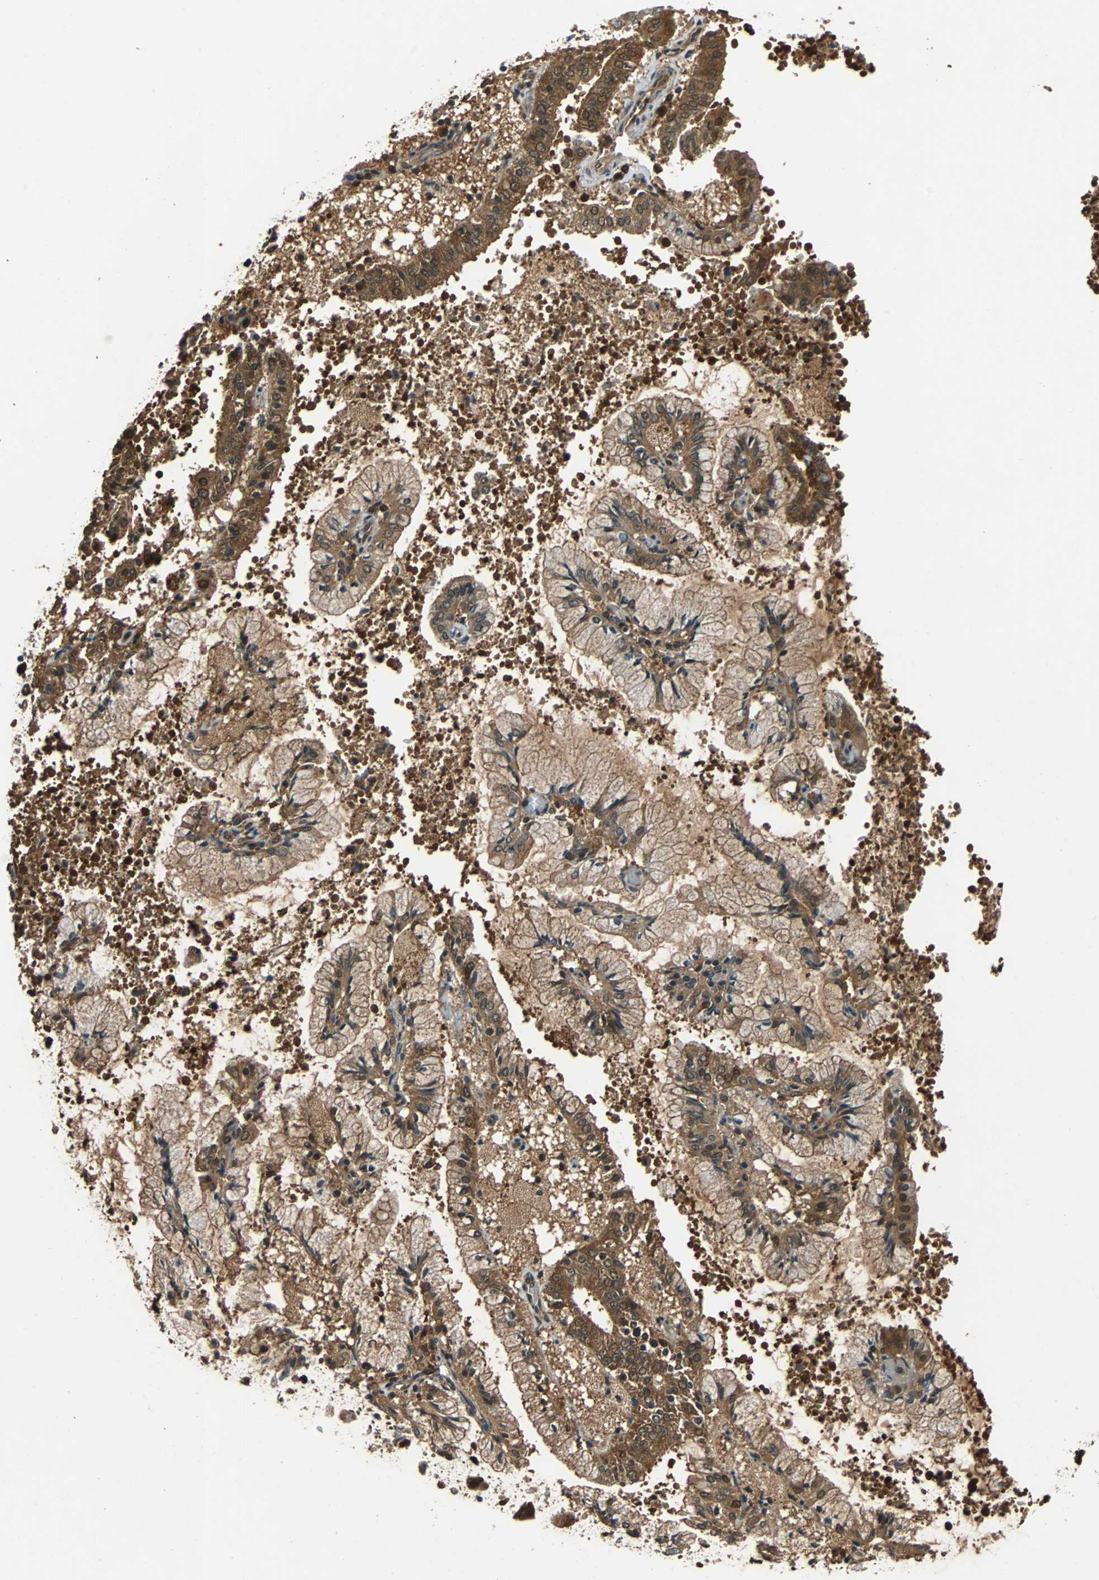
{"staining": {"intensity": "moderate", "quantity": ">75%", "location": "cytoplasmic/membranous,nuclear"}, "tissue": "endometrial cancer", "cell_type": "Tumor cells", "image_type": "cancer", "snomed": [{"axis": "morphology", "description": "Adenocarcinoma, NOS"}, {"axis": "topography", "description": "Endometrium"}], "caption": "Protein staining displays moderate cytoplasmic/membranous and nuclear positivity in approximately >75% of tumor cells in endometrial adenocarcinoma.", "gene": "PRDX6", "patient": {"sex": "female", "age": 63}}